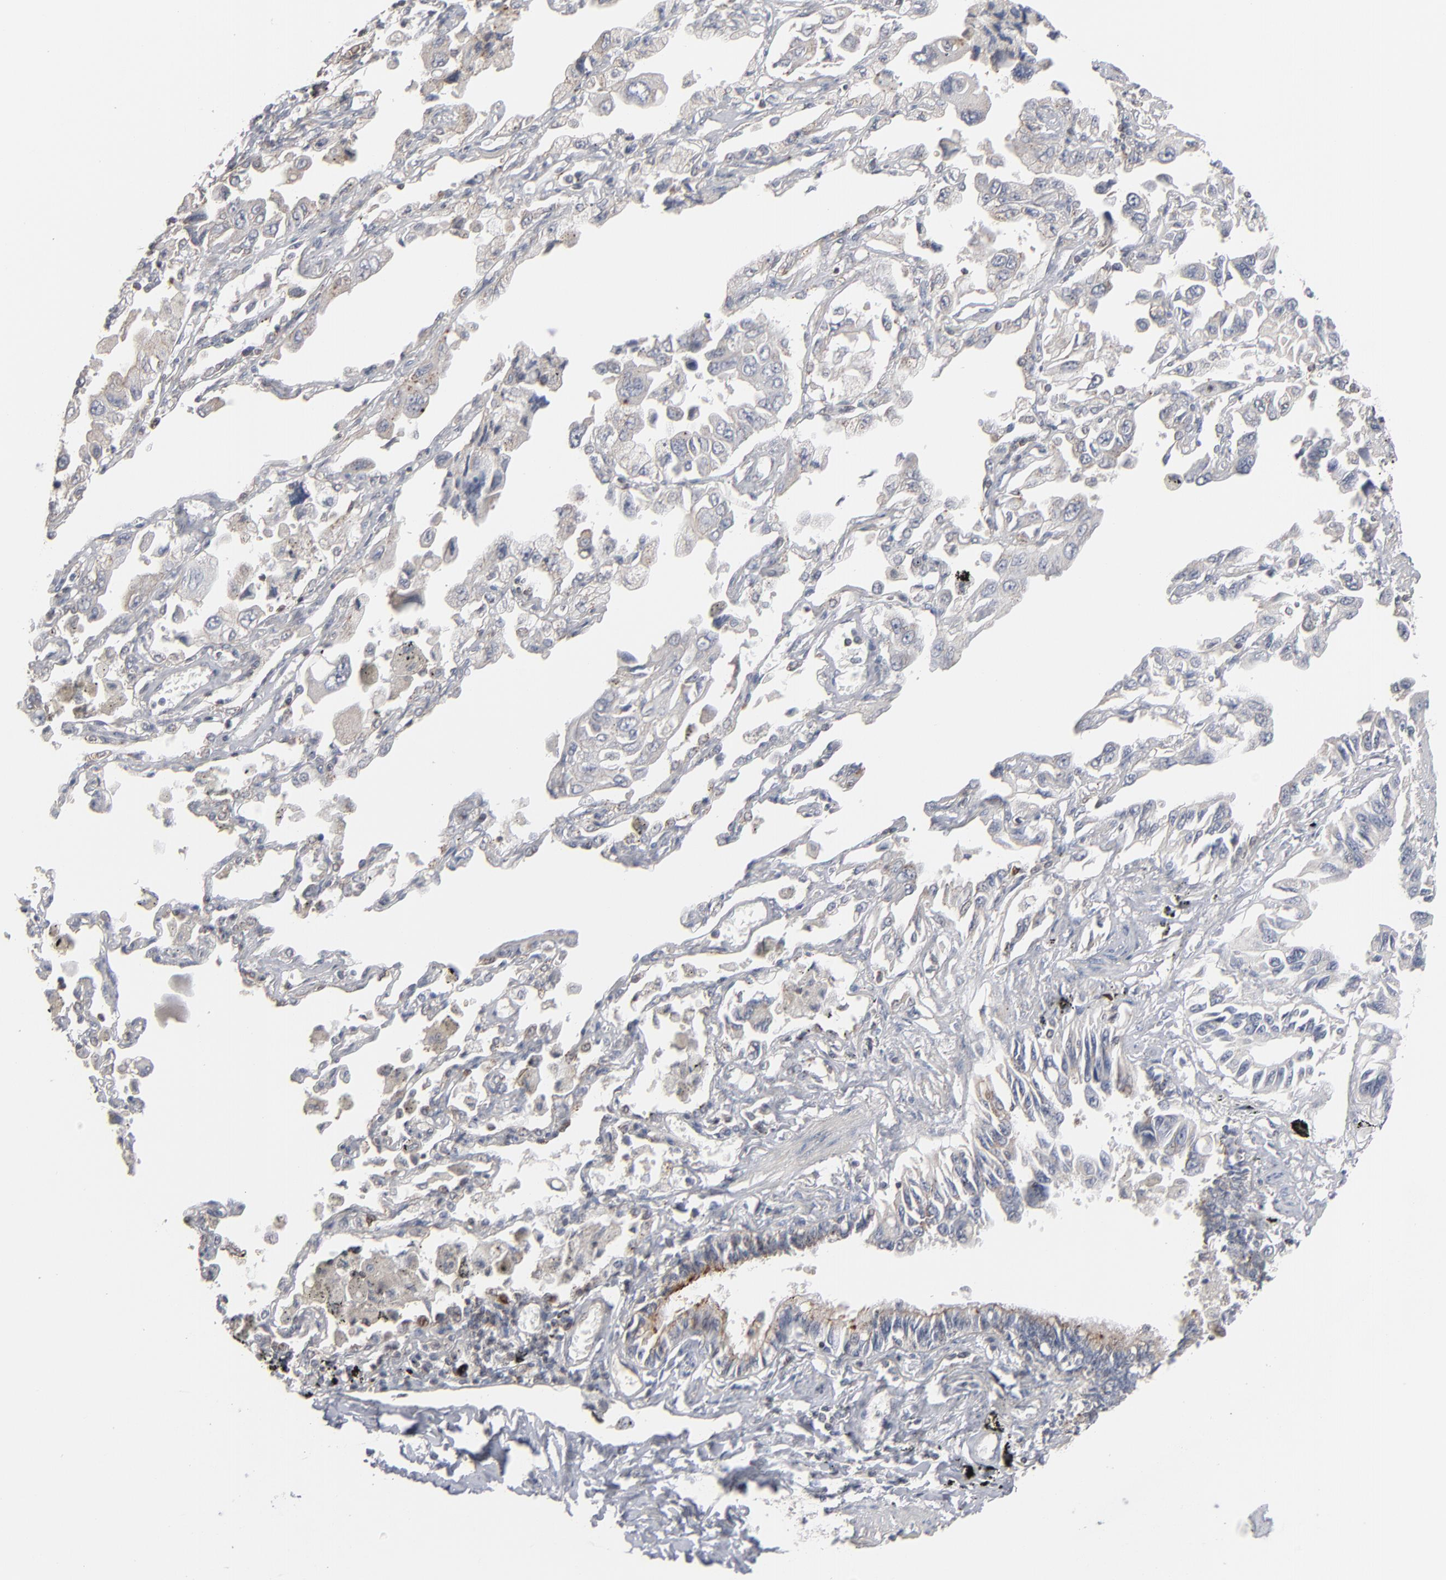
{"staining": {"intensity": "weak", "quantity": "25%-75%", "location": "cytoplasmic/membranous"}, "tissue": "lung cancer", "cell_type": "Tumor cells", "image_type": "cancer", "snomed": [{"axis": "morphology", "description": "Adenocarcinoma, NOS"}, {"axis": "topography", "description": "Lung"}], "caption": "Tumor cells reveal low levels of weak cytoplasmic/membranous positivity in approximately 25%-75% of cells in human adenocarcinoma (lung).", "gene": "STAT4", "patient": {"sex": "male", "age": 64}}